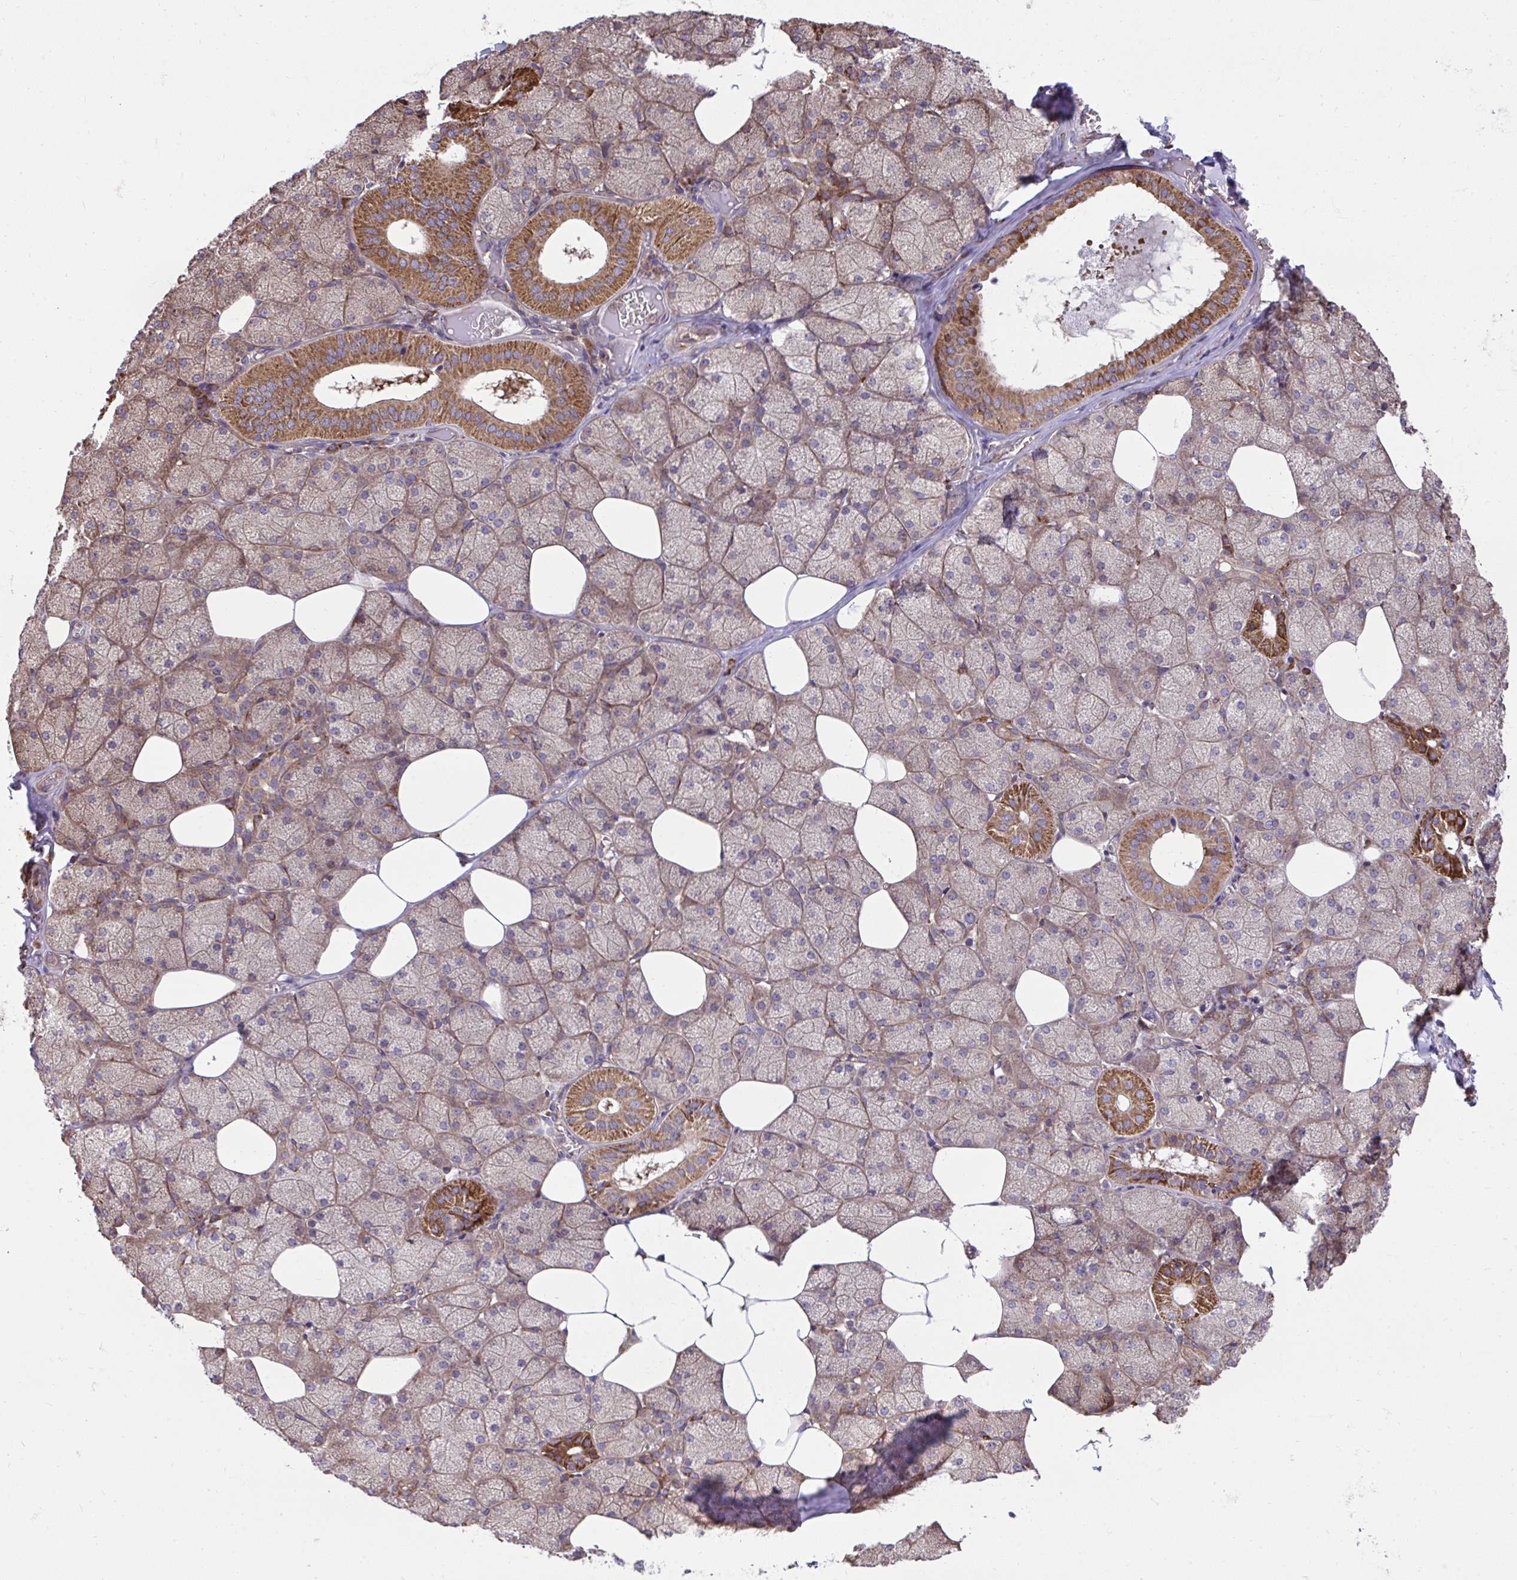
{"staining": {"intensity": "strong", "quantity": "25%-75%", "location": "cytoplasmic/membranous"}, "tissue": "salivary gland", "cell_type": "Glandular cells", "image_type": "normal", "snomed": [{"axis": "morphology", "description": "Normal tissue, NOS"}, {"axis": "topography", "description": "Salivary gland"}, {"axis": "topography", "description": "Peripheral nerve tissue"}], "caption": "An immunohistochemistry histopathology image of normal tissue is shown. Protein staining in brown shows strong cytoplasmic/membranous positivity in salivary gland within glandular cells. (IHC, brightfield microscopy, high magnification).", "gene": "NMNAT3", "patient": {"sex": "male", "age": 38}}